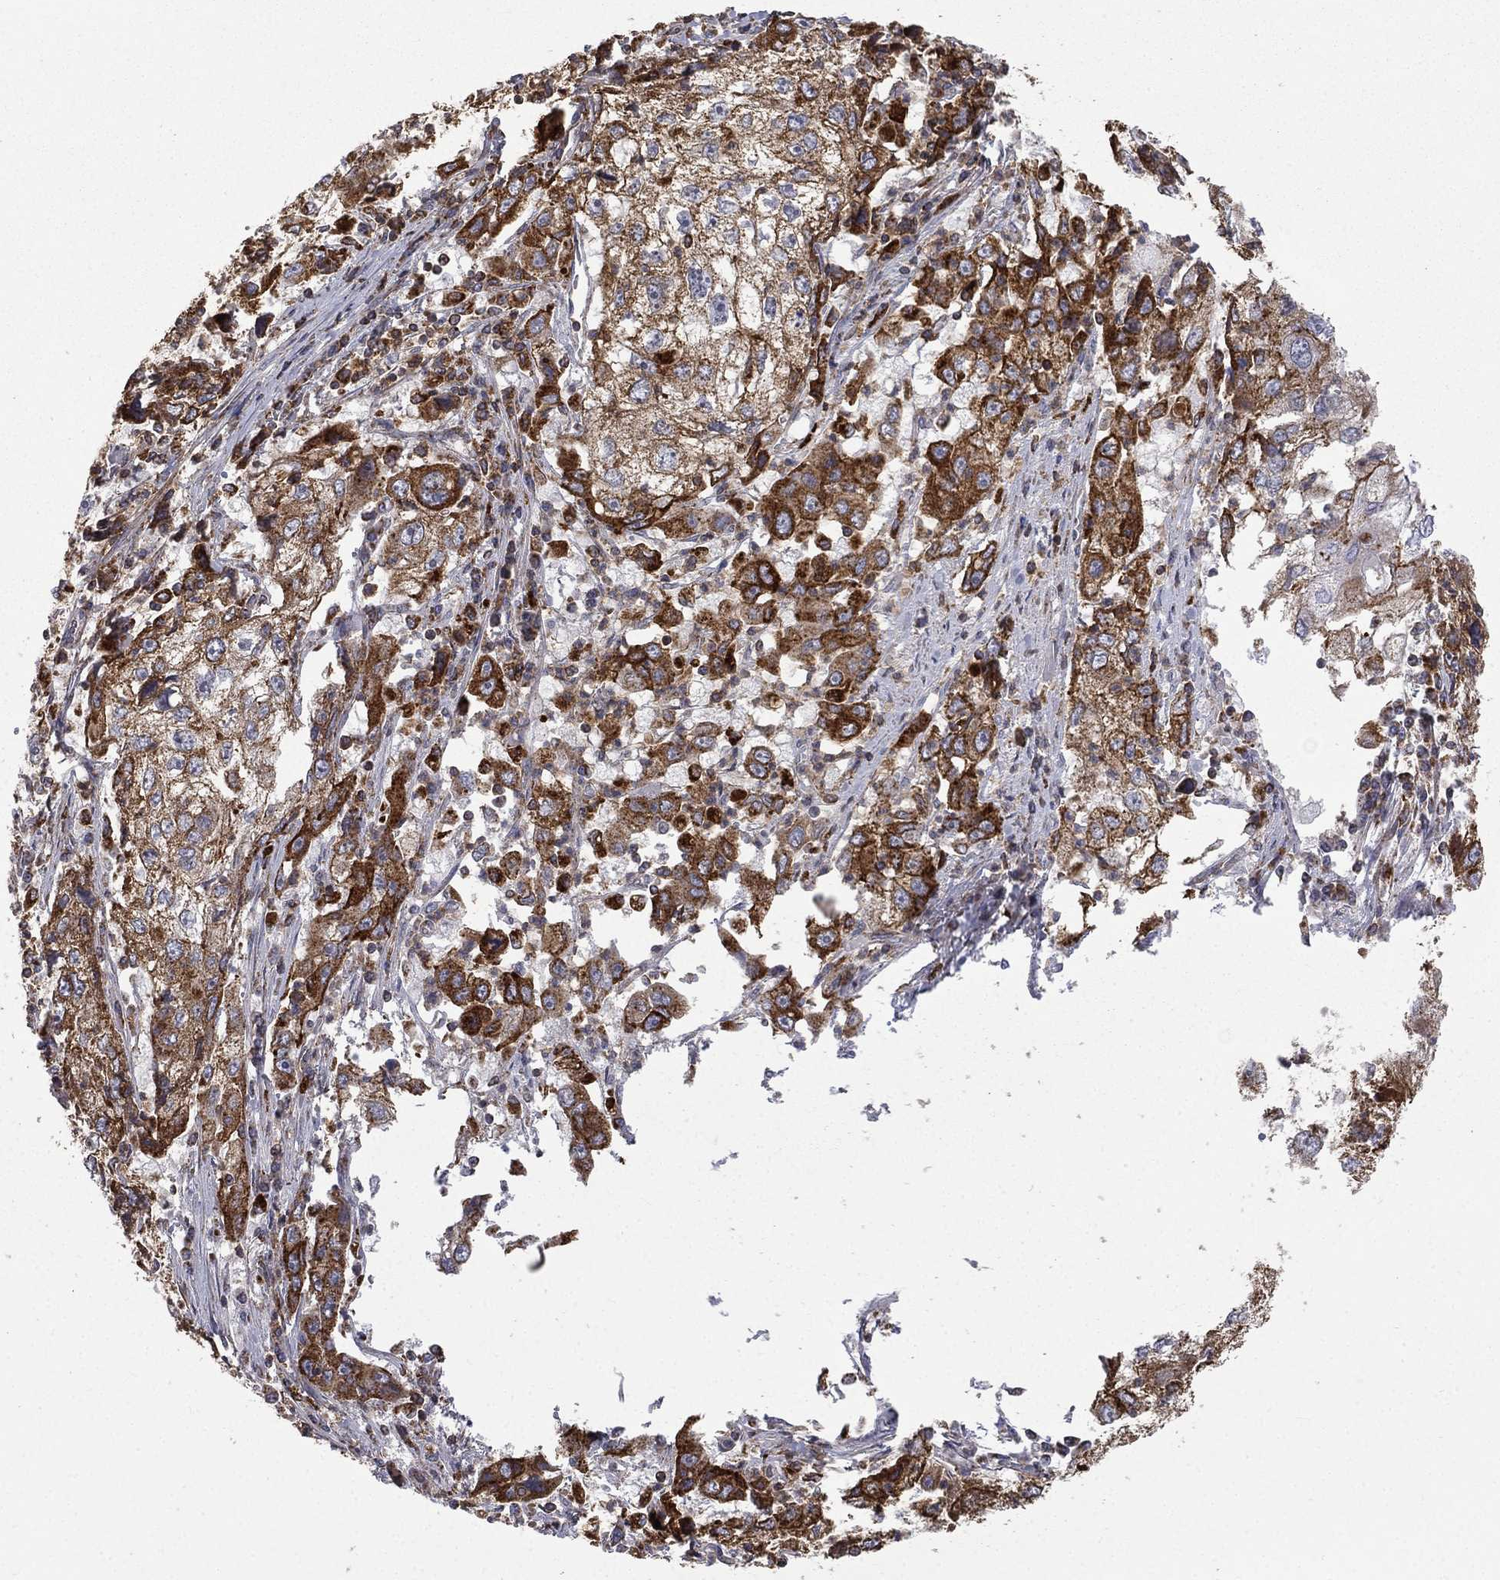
{"staining": {"intensity": "strong", "quantity": "25%-75%", "location": "cytoplasmic/membranous"}, "tissue": "cervical cancer", "cell_type": "Tumor cells", "image_type": "cancer", "snomed": [{"axis": "morphology", "description": "Squamous cell carcinoma, NOS"}, {"axis": "topography", "description": "Cervix"}], "caption": "Cervical cancer (squamous cell carcinoma) tissue demonstrates strong cytoplasmic/membranous expression in about 25%-75% of tumor cells, visualized by immunohistochemistry.", "gene": "RIN3", "patient": {"sex": "female", "age": 36}}